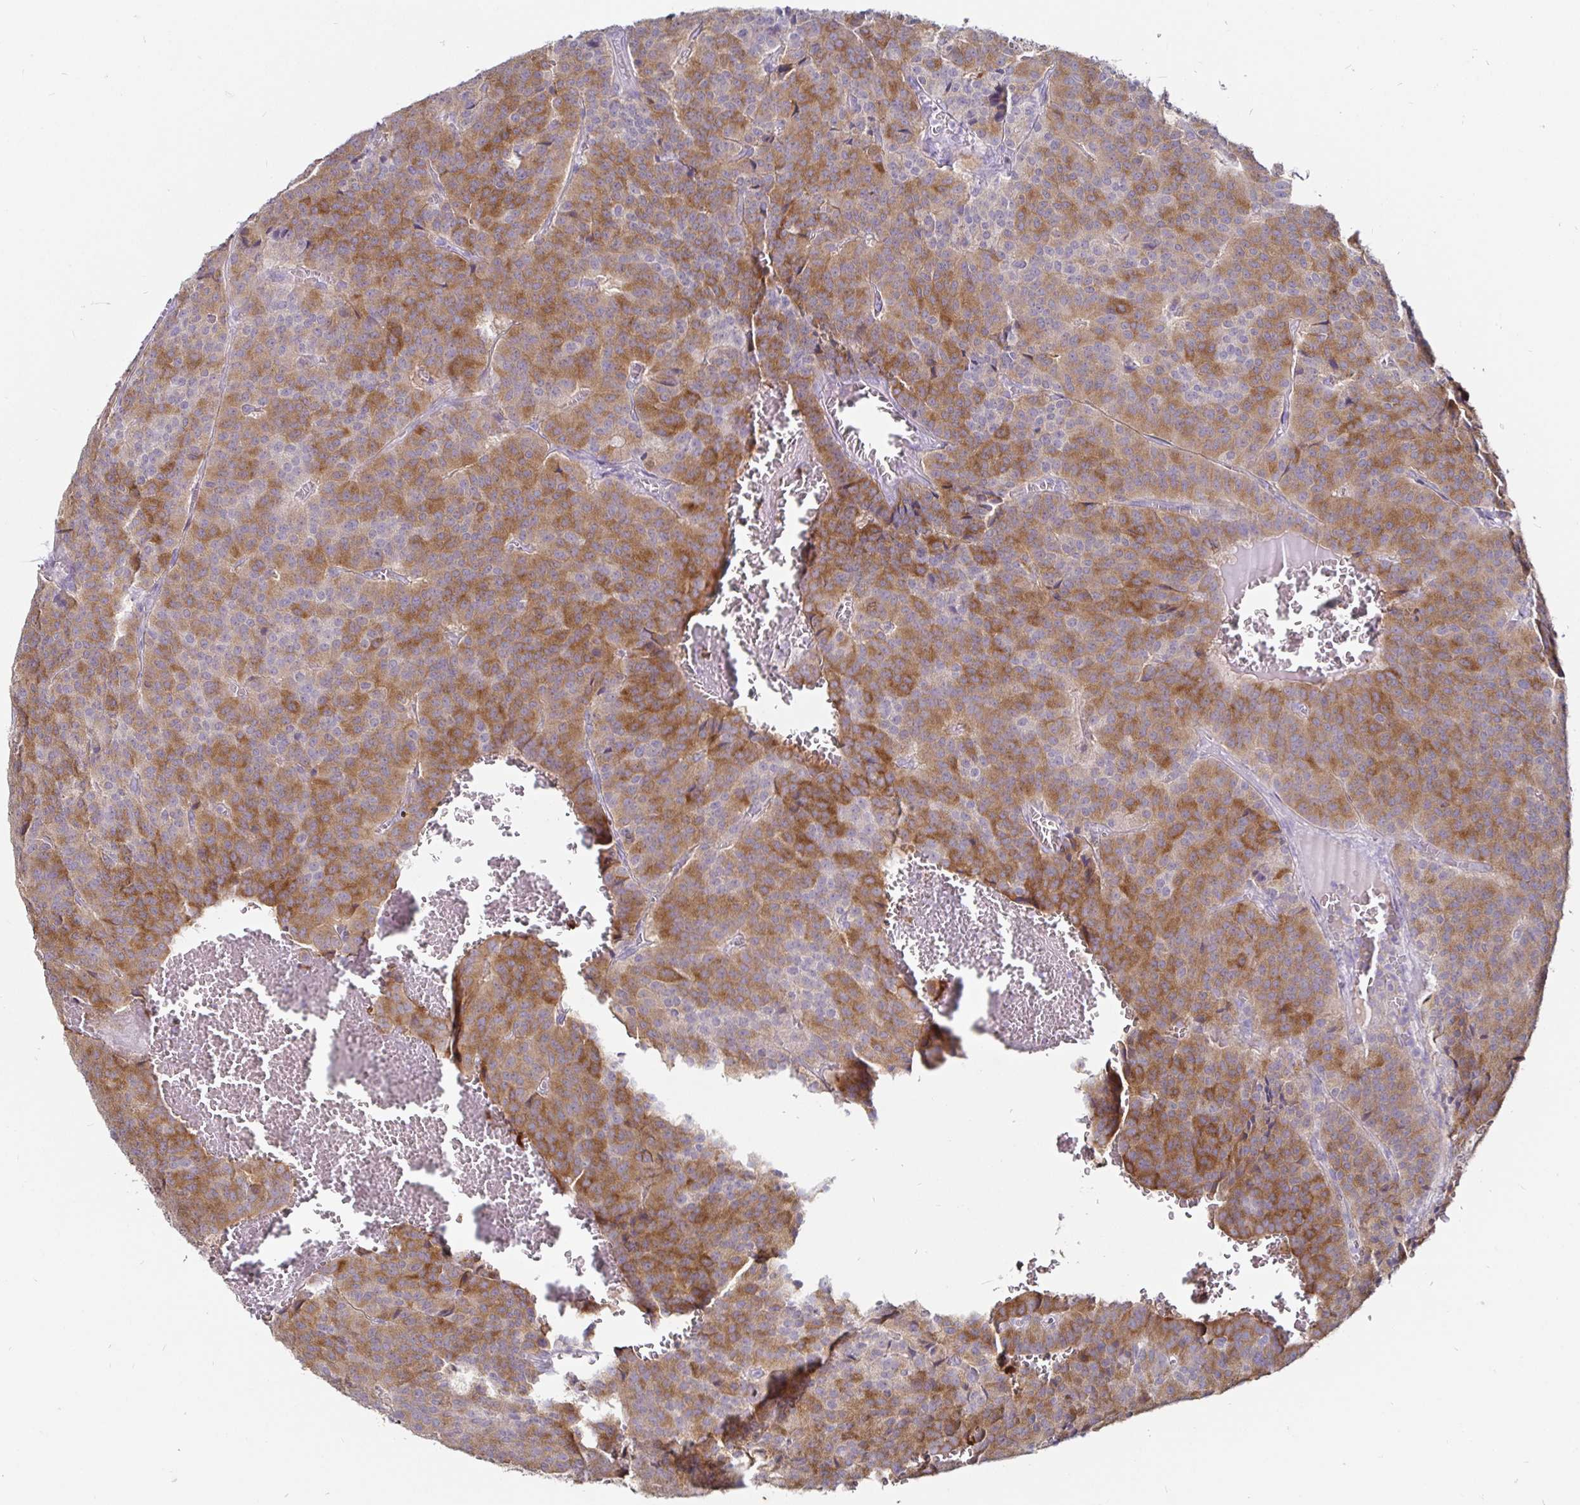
{"staining": {"intensity": "moderate", "quantity": ">75%", "location": "cytoplasmic/membranous"}, "tissue": "carcinoid", "cell_type": "Tumor cells", "image_type": "cancer", "snomed": [{"axis": "morphology", "description": "Carcinoid, malignant, NOS"}, {"axis": "topography", "description": "Lung"}], "caption": "A photomicrograph showing moderate cytoplasmic/membranous positivity in about >75% of tumor cells in carcinoid (malignant), as visualized by brown immunohistochemical staining.", "gene": "FAIM2", "patient": {"sex": "male", "age": 70}}